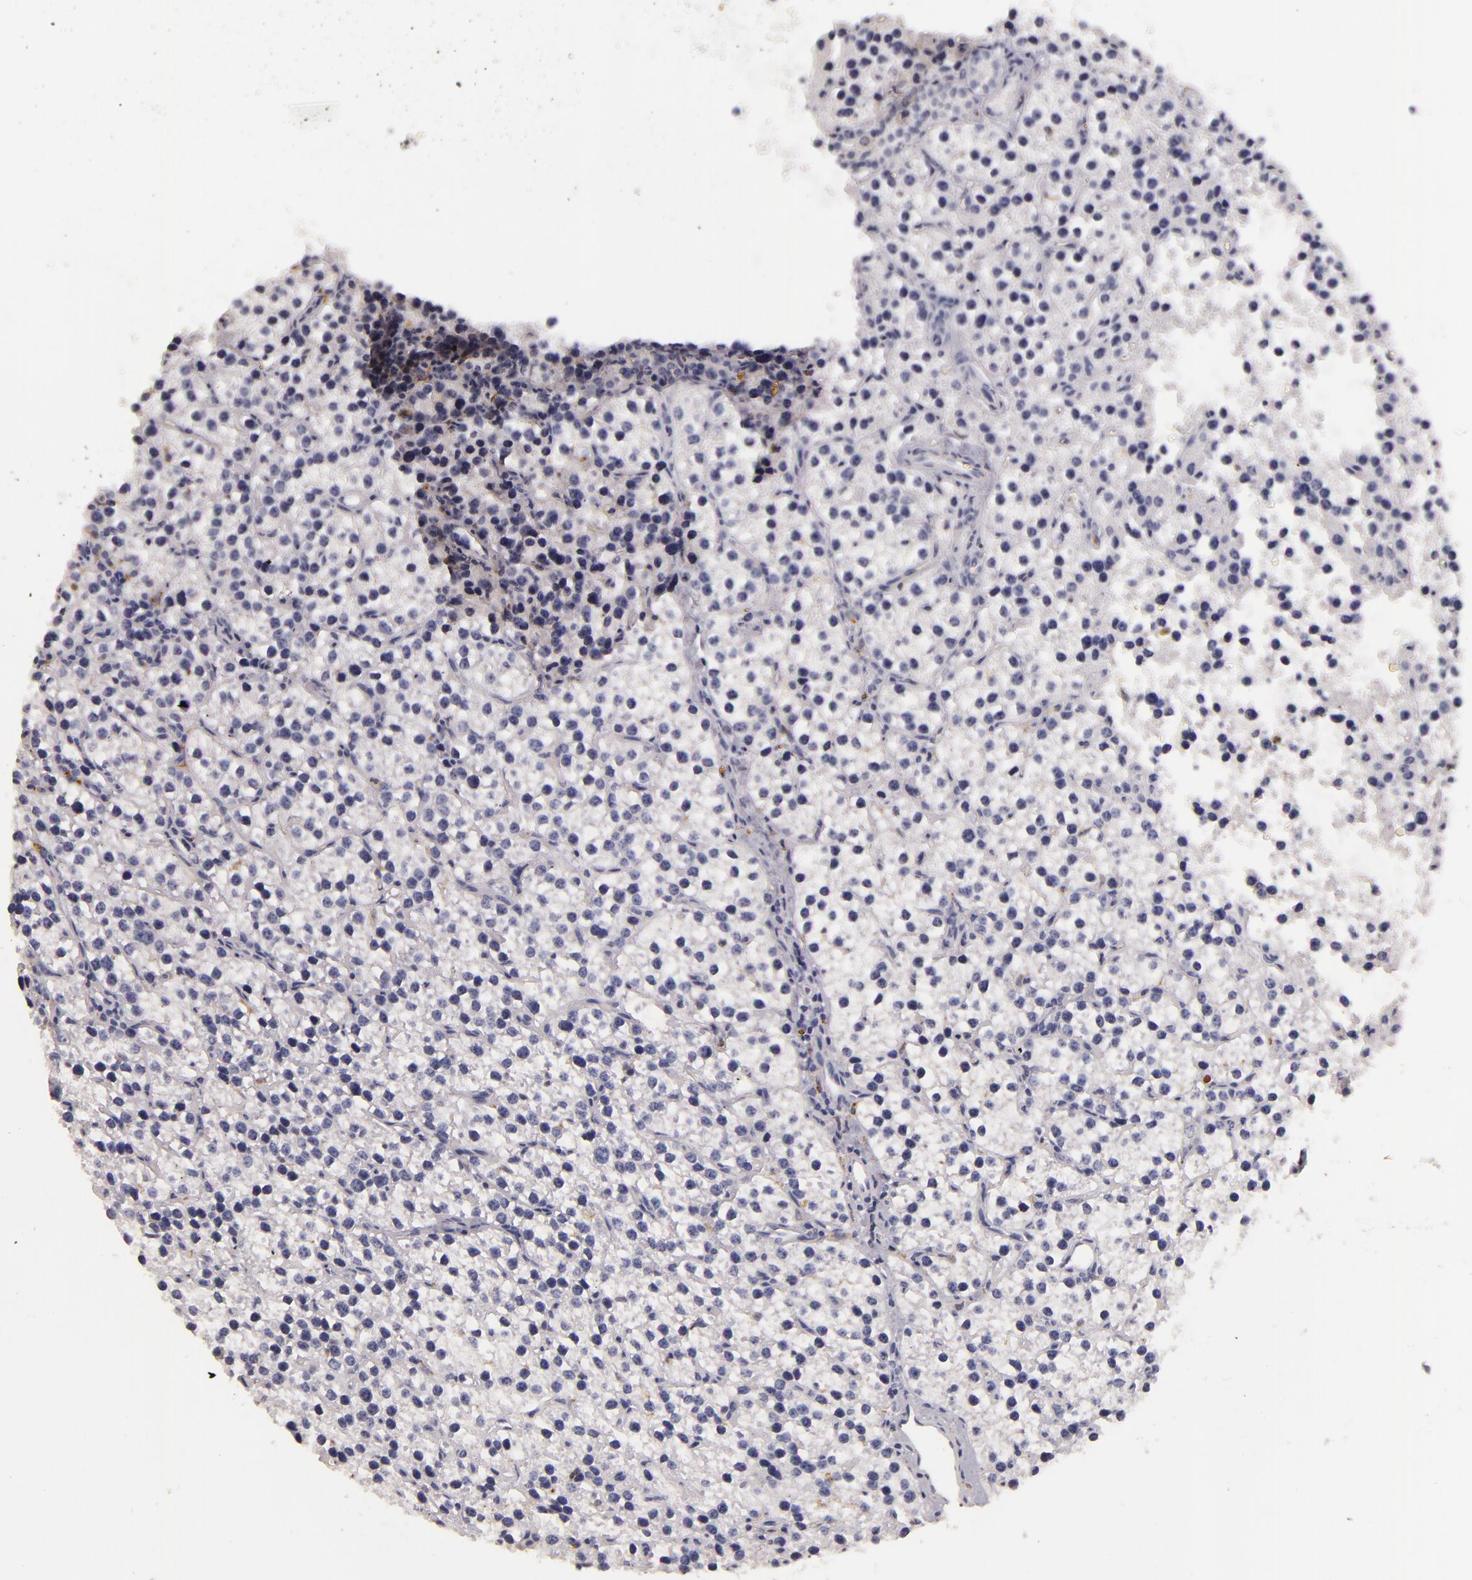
{"staining": {"intensity": "negative", "quantity": "none", "location": "none"}, "tissue": "parathyroid gland", "cell_type": "Glandular cells", "image_type": "normal", "snomed": [{"axis": "morphology", "description": "Normal tissue, NOS"}, {"axis": "topography", "description": "Parathyroid gland"}], "caption": "IHC image of normal parathyroid gland stained for a protein (brown), which displays no staining in glandular cells.", "gene": "TLR8", "patient": {"sex": "female", "age": 54}}